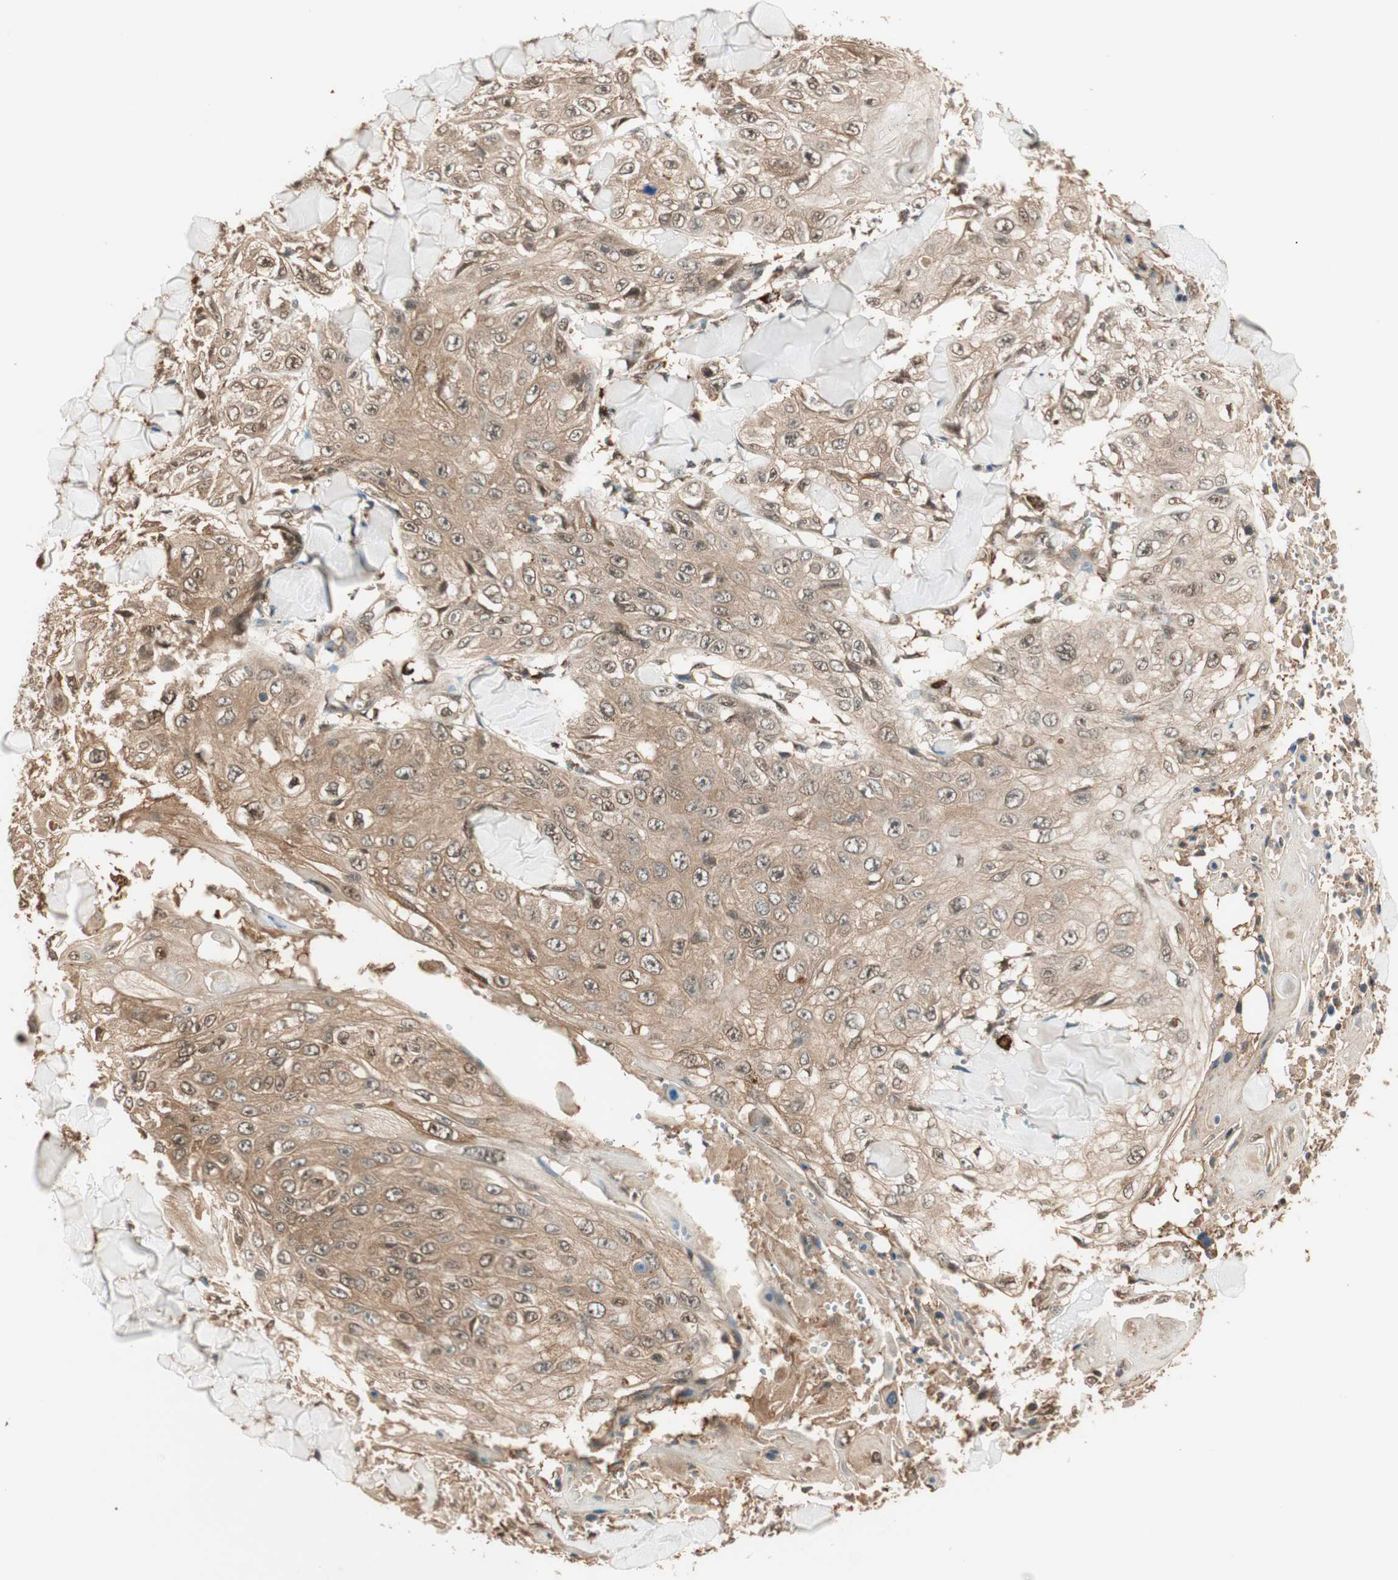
{"staining": {"intensity": "moderate", "quantity": ">75%", "location": "cytoplasmic/membranous"}, "tissue": "skin cancer", "cell_type": "Tumor cells", "image_type": "cancer", "snomed": [{"axis": "morphology", "description": "Squamous cell carcinoma, NOS"}, {"axis": "topography", "description": "Skin"}], "caption": "Immunohistochemistry histopathology image of skin squamous cell carcinoma stained for a protein (brown), which exhibits medium levels of moderate cytoplasmic/membranous expression in approximately >75% of tumor cells.", "gene": "ZNF443", "patient": {"sex": "male", "age": 86}}